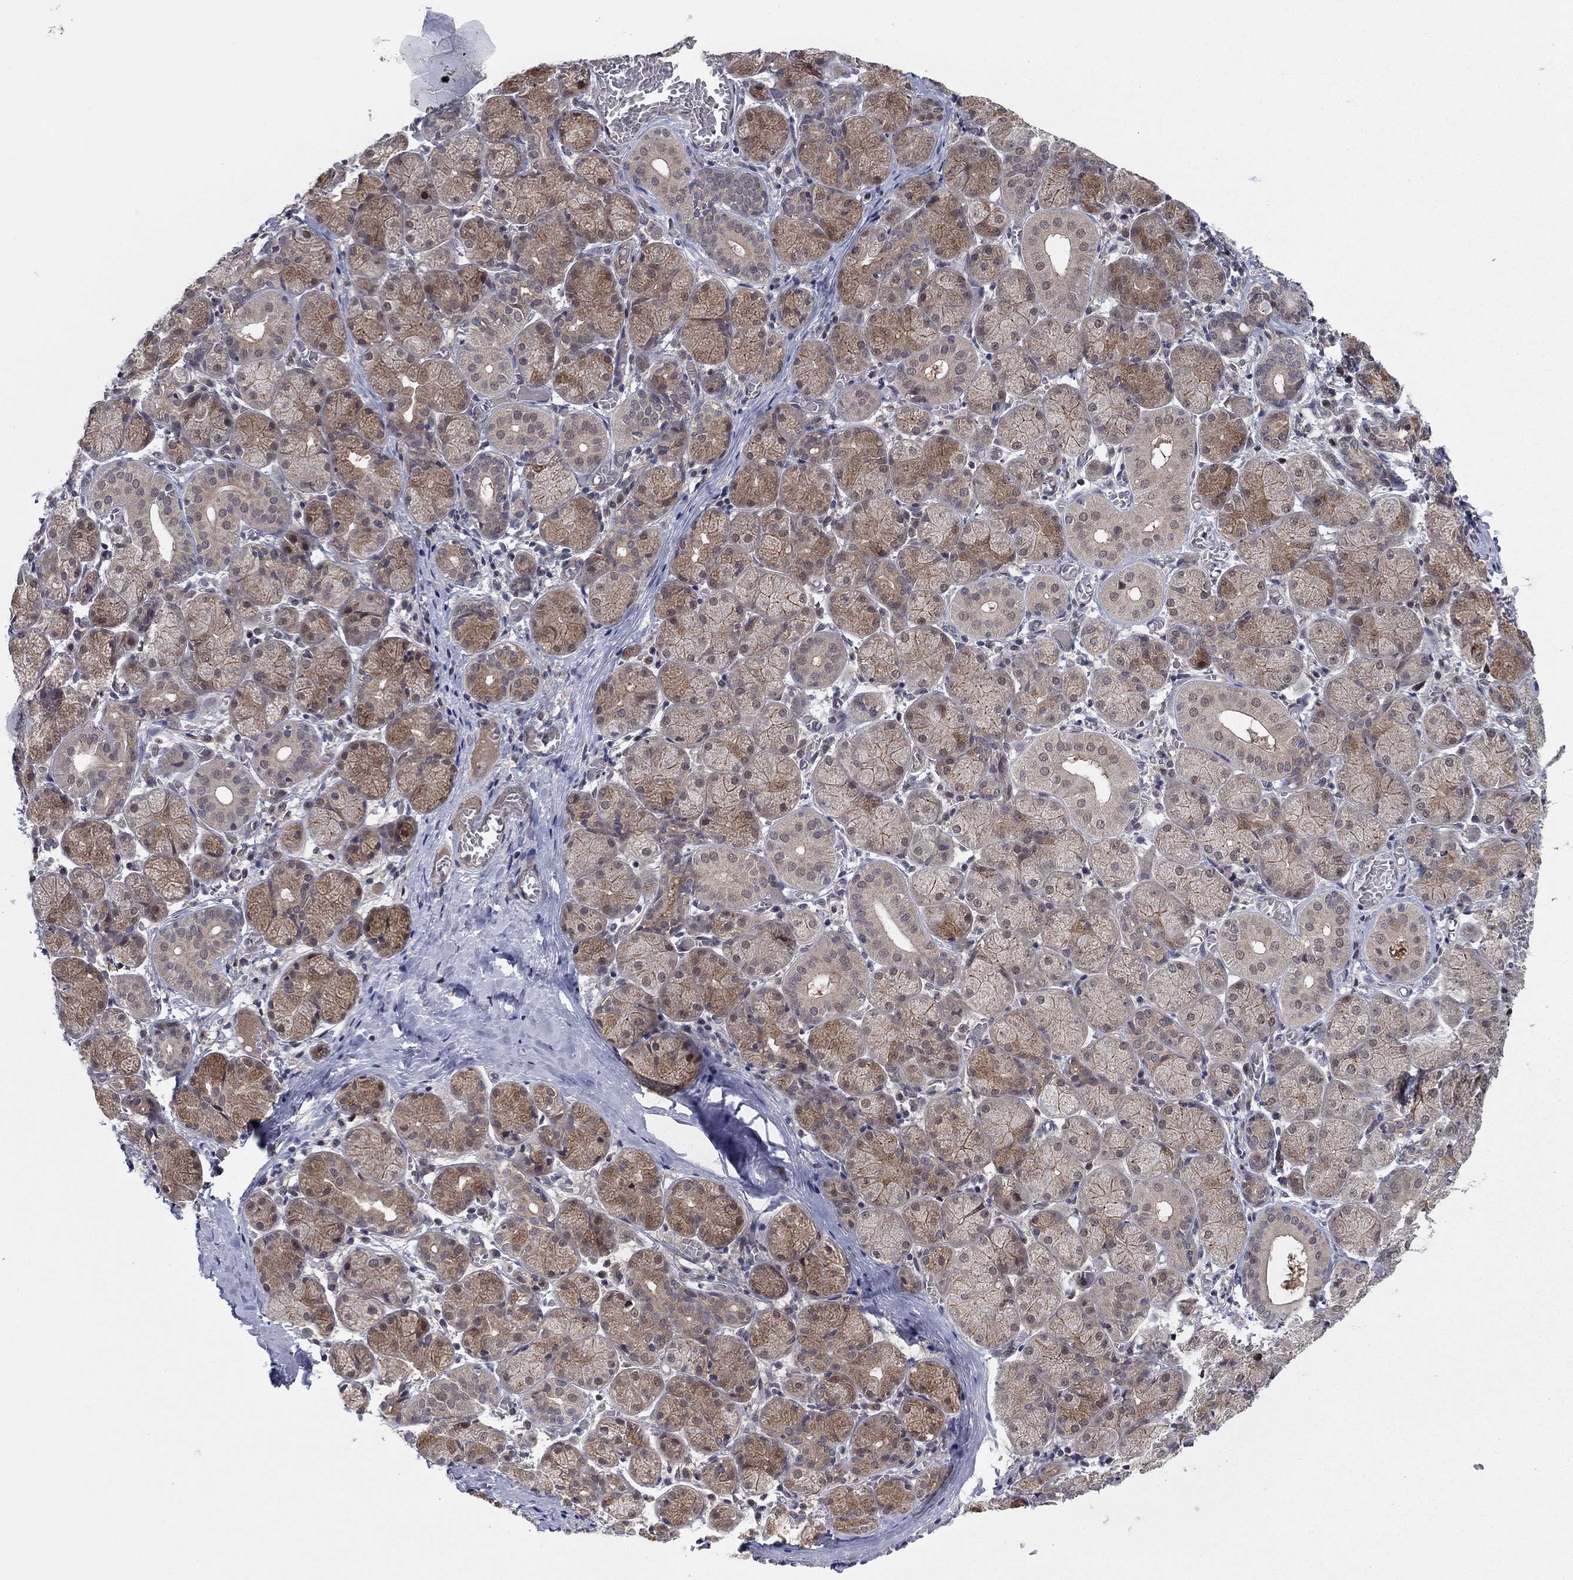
{"staining": {"intensity": "moderate", "quantity": "25%-75%", "location": "cytoplasmic/membranous"}, "tissue": "salivary gland", "cell_type": "Glandular cells", "image_type": "normal", "snomed": [{"axis": "morphology", "description": "Normal tissue, NOS"}, {"axis": "topography", "description": "Salivary gland"}, {"axis": "topography", "description": "Peripheral nerve tissue"}], "caption": "About 25%-75% of glandular cells in normal human salivary gland demonstrate moderate cytoplasmic/membranous protein expression as visualized by brown immunohistochemical staining.", "gene": "PSMC1", "patient": {"sex": "female", "age": 24}}